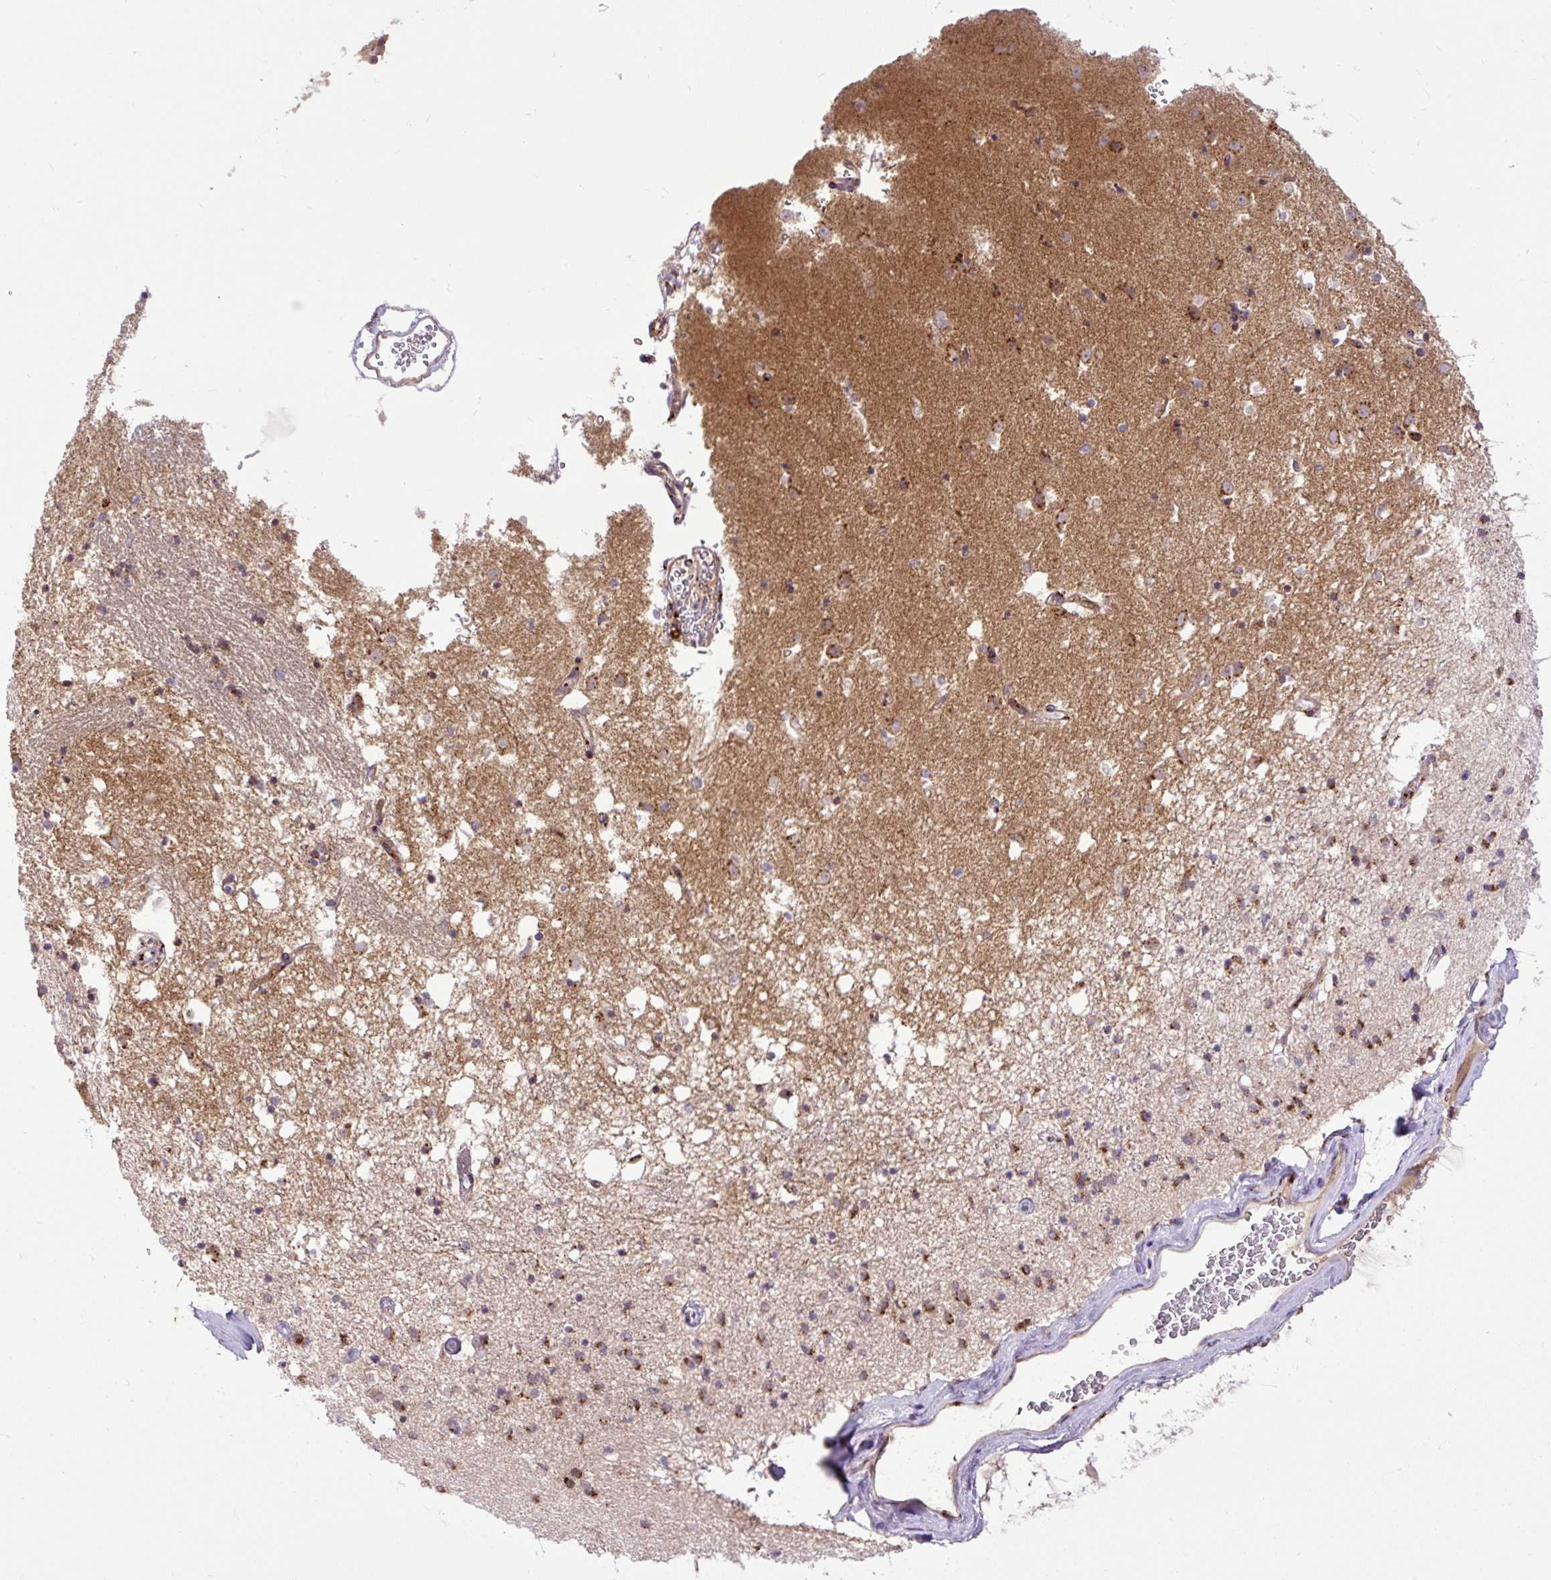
{"staining": {"intensity": "strong", "quantity": "25%-75%", "location": "cytoplasmic/membranous"}, "tissue": "caudate", "cell_type": "Glial cells", "image_type": "normal", "snomed": [{"axis": "morphology", "description": "Normal tissue, NOS"}, {"axis": "topography", "description": "Lateral ventricle wall"}], "caption": "The micrograph reveals immunohistochemical staining of unremarkable caudate. There is strong cytoplasmic/membranous staining is present in about 25%-75% of glial cells.", "gene": "MSMP", "patient": {"sex": "male", "age": 58}}